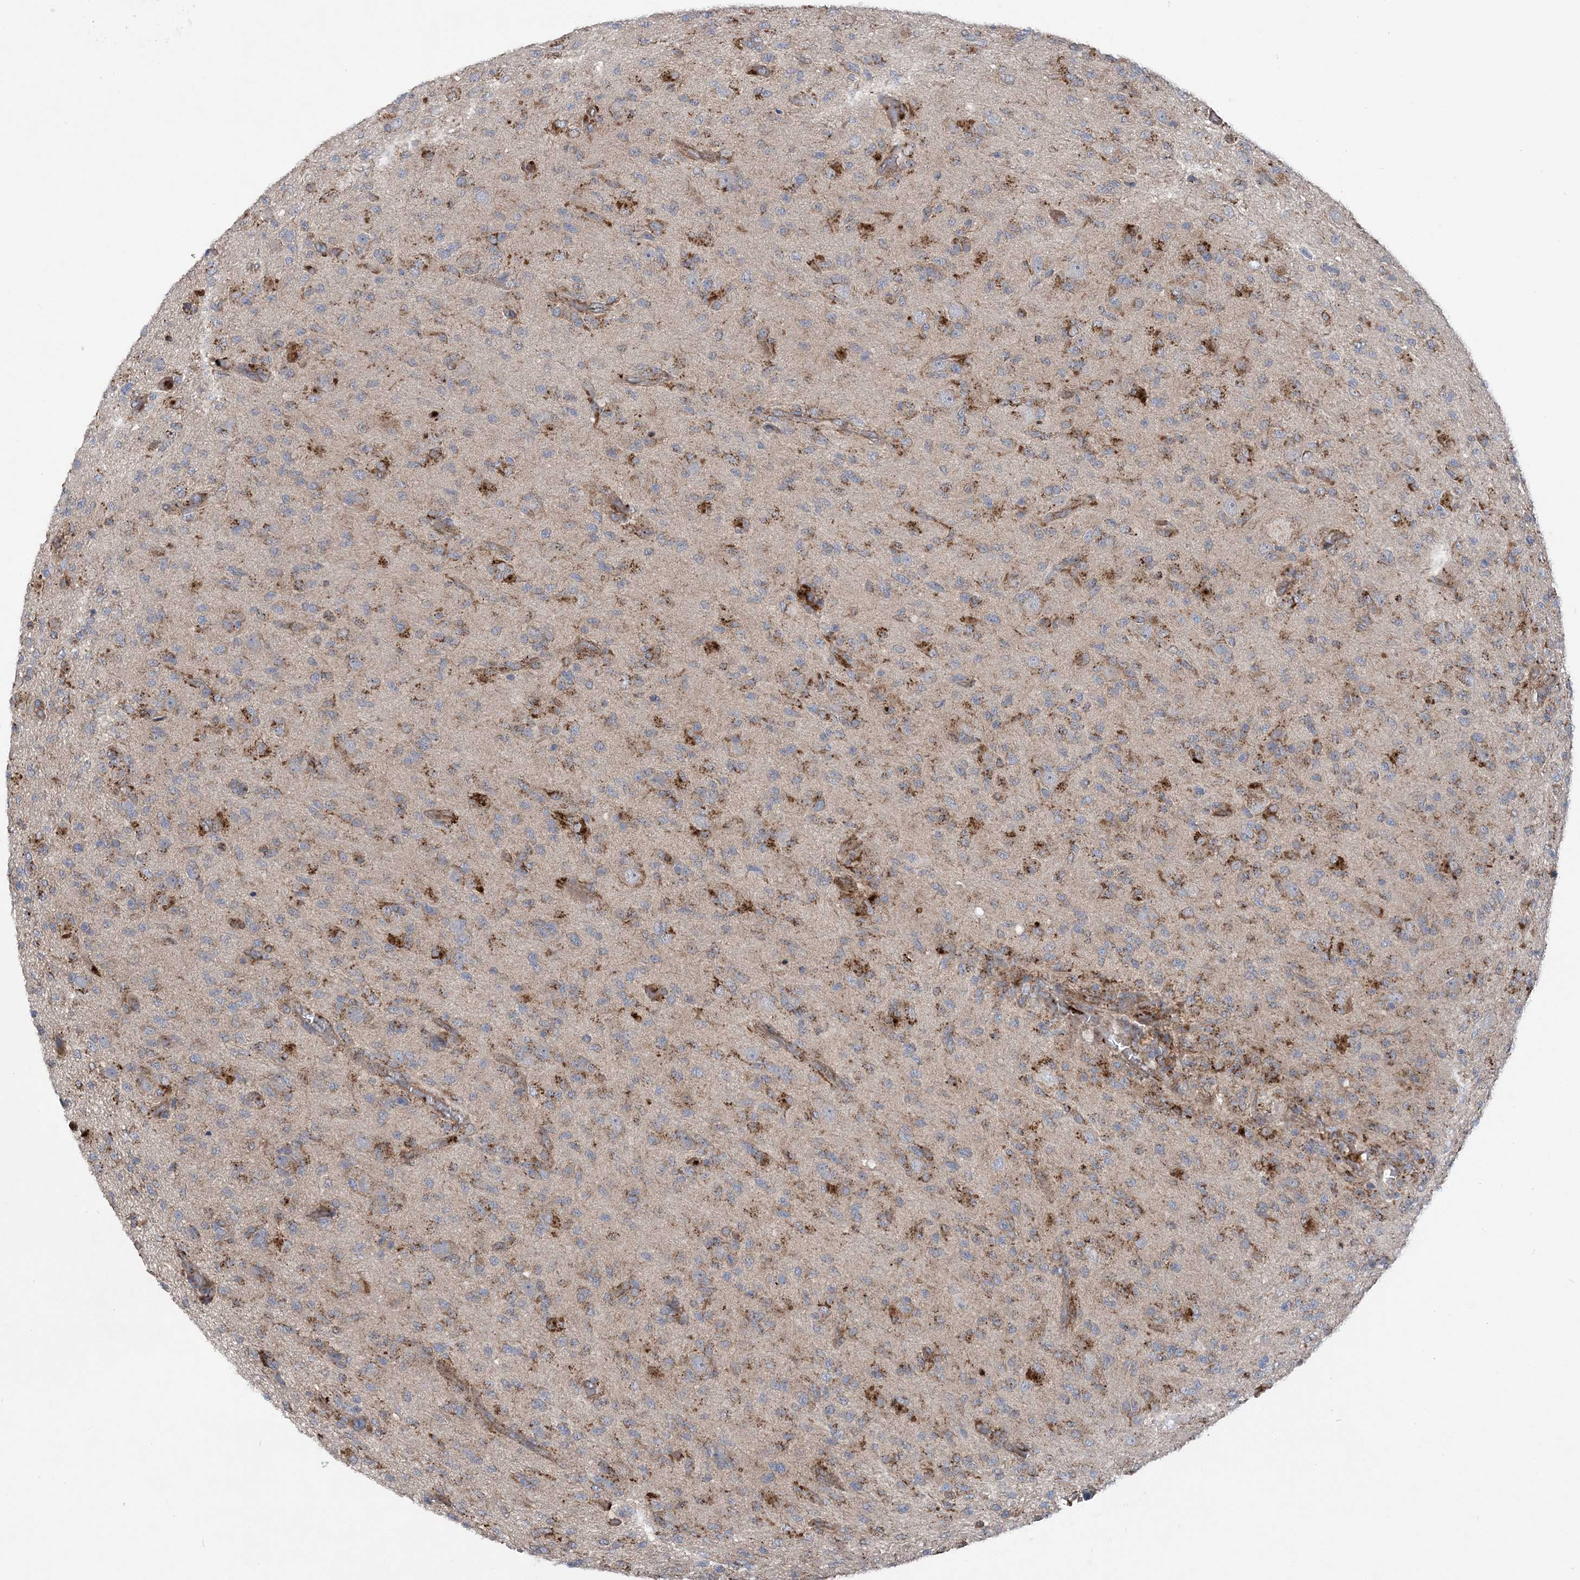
{"staining": {"intensity": "moderate", "quantity": "25%-75%", "location": "cytoplasmic/membranous"}, "tissue": "glioma", "cell_type": "Tumor cells", "image_type": "cancer", "snomed": [{"axis": "morphology", "description": "Glioma, malignant, High grade"}, {"axis": "topography", "description": "Brain"}], "caption": "Glioma stained with DAB immunohistochemistry (IHC) displays medium levels of moderate cytoplasmic/membranous expression in approximately 25%-75% of tumor cells.", "gene": "PTTG1IP", "patient": {"sex": "female", "age": 57}}